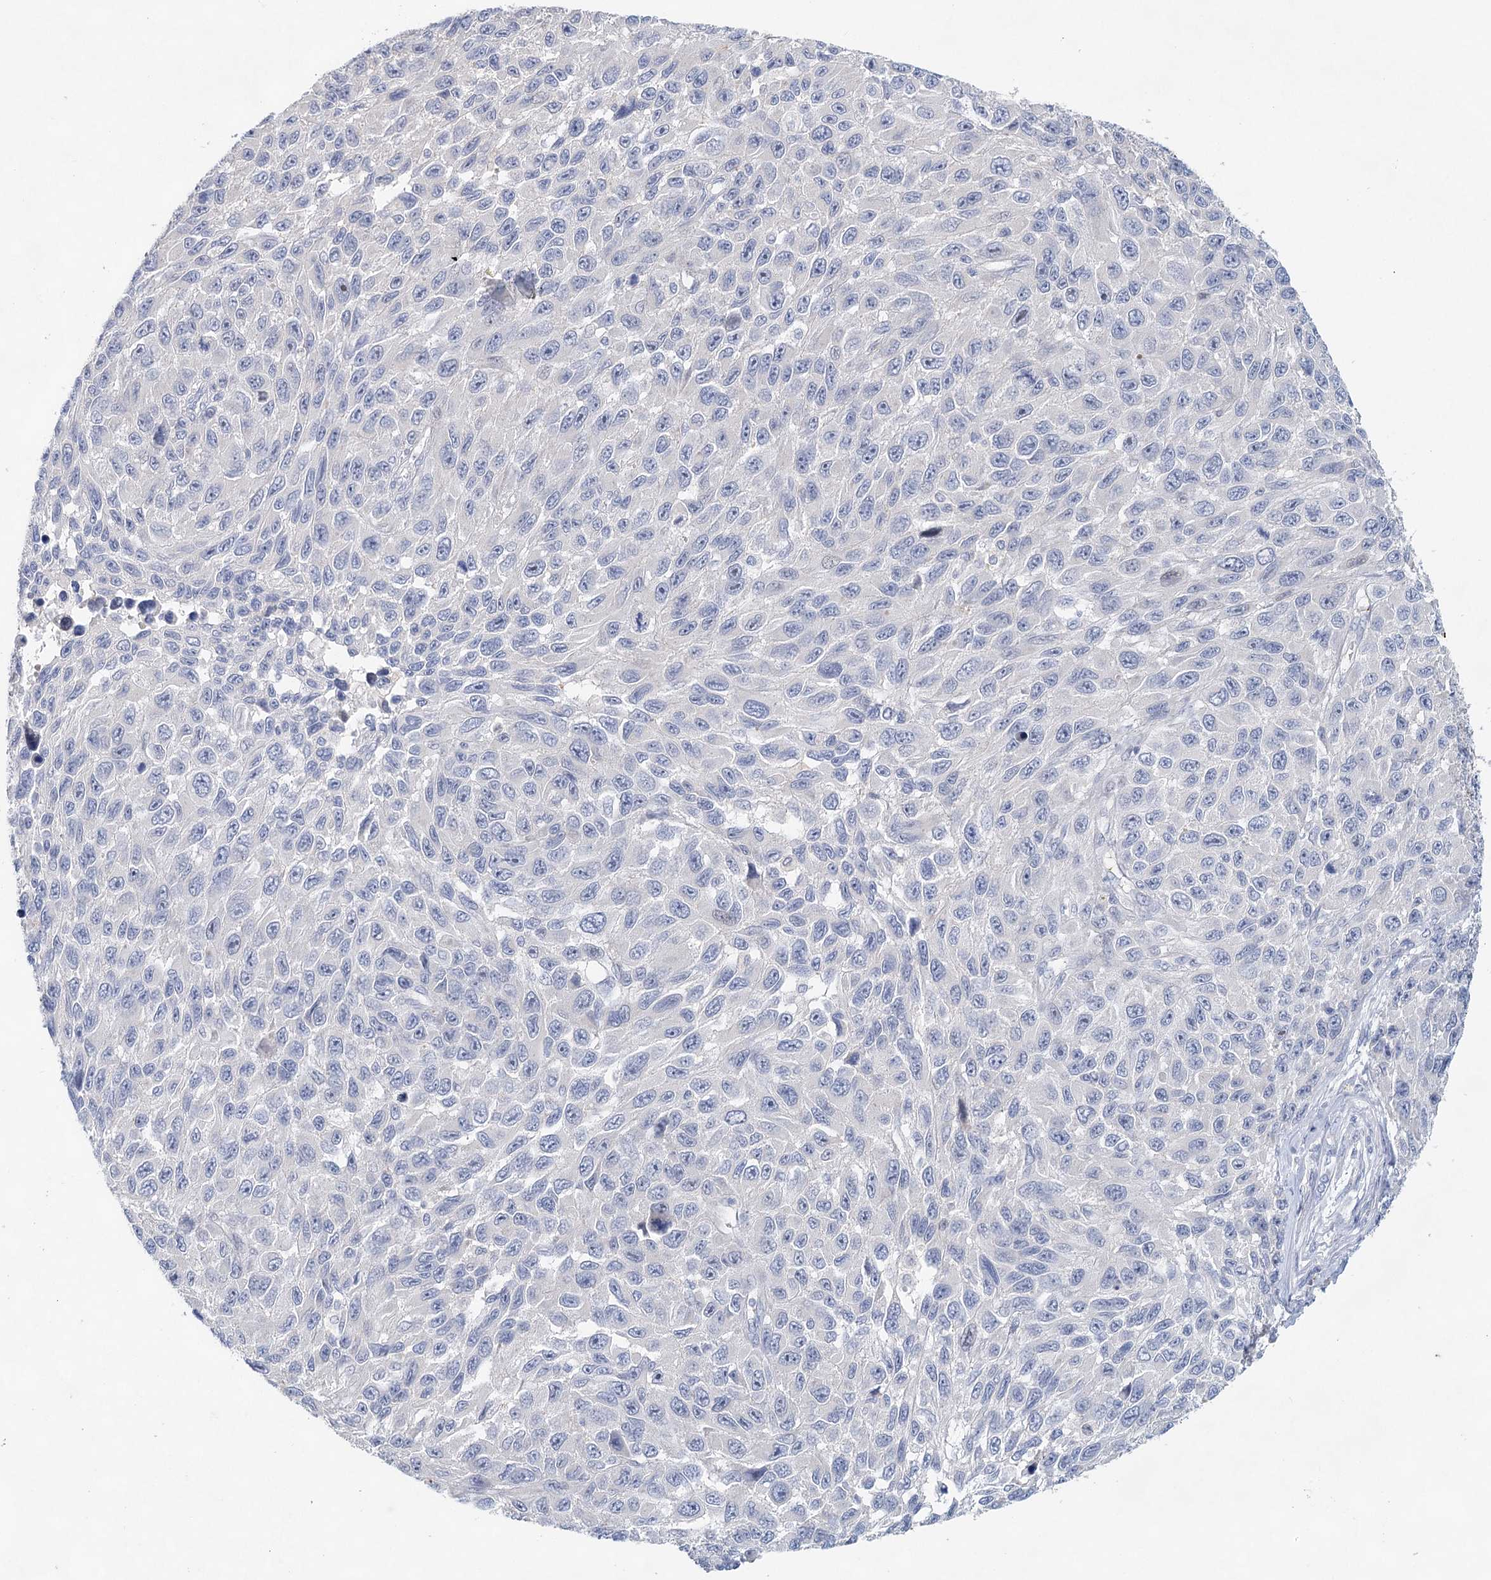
{"staining": {"intensity": "negative", "quantity": "none", "location": "none"}, "tissue": "melanoma", "cell_type": "Tumor cells", "image_type": "cancer", "snomed": [{"axis": "morphology", "description": "Normal tissue, NOS"}, {"axis": "morphology", "description": "Malignant melanoma, NOS"}, {"axis": "topography", "description": "Skin"}], "caption": "Tumor cells show no significant staining in melanoma.", "gene": "SLC19A3", "patient": {"sex": "female", "age": 96}}